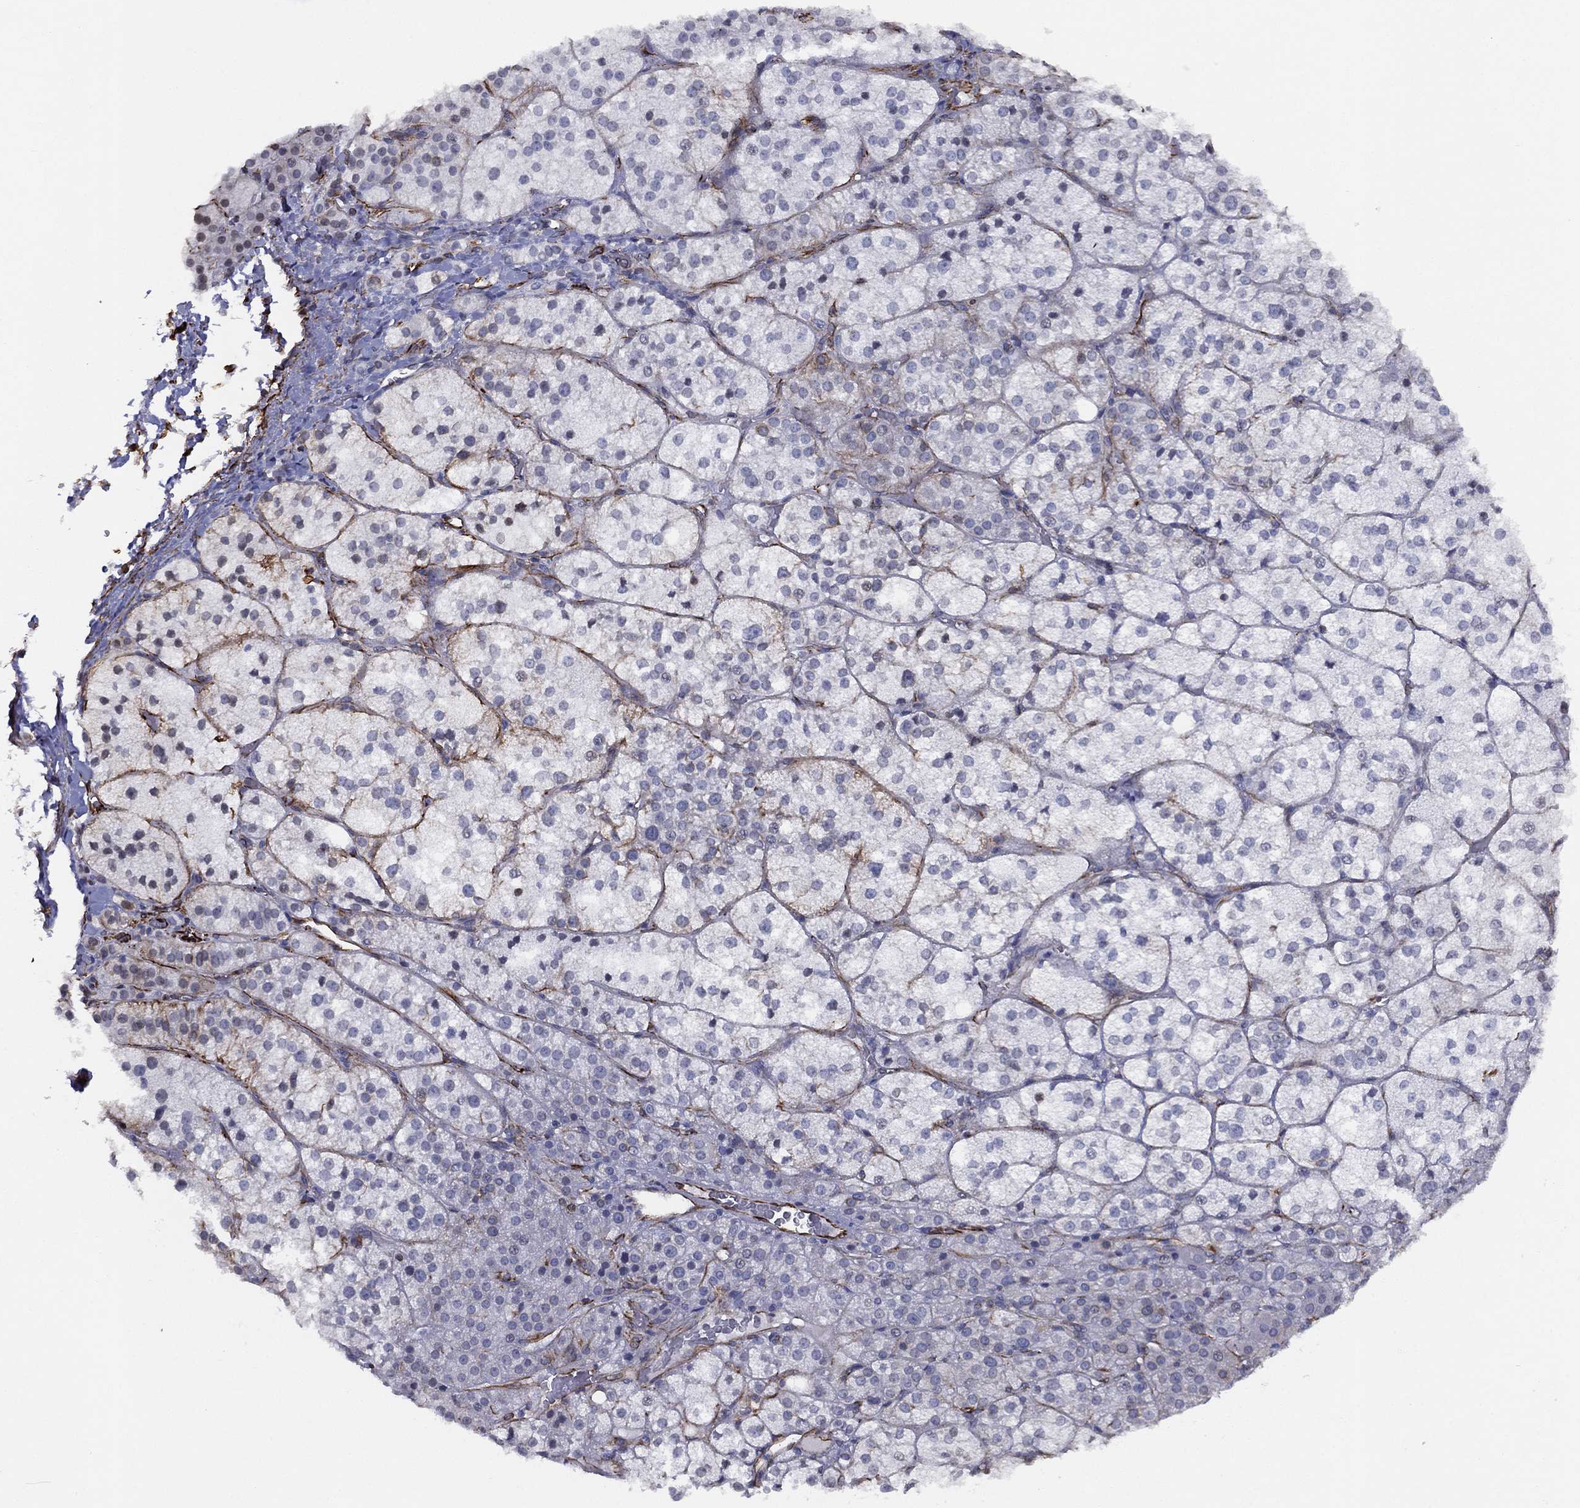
{"staining": {"intensity": "negative", "quantity": "none", "location": "none"}, "tissue": "adrenal gland", "cell_type": "Glandular cells", "image_type": "normal", "snomed": [{"axis": "morphology", "description": "Normal tissue, NOS"}, {"axis": "topography", "description": "Adrenal gland"}], "caption": "The micrograph reveals no significant expression in glandular cells of adrenal gland. Brightfield microscopy of IHC stained with DAB (brown) and hematoxylin (blue), captured at high magnification.", "gene": "MAS1", "patient": {"sex": "female", "age": 60}}